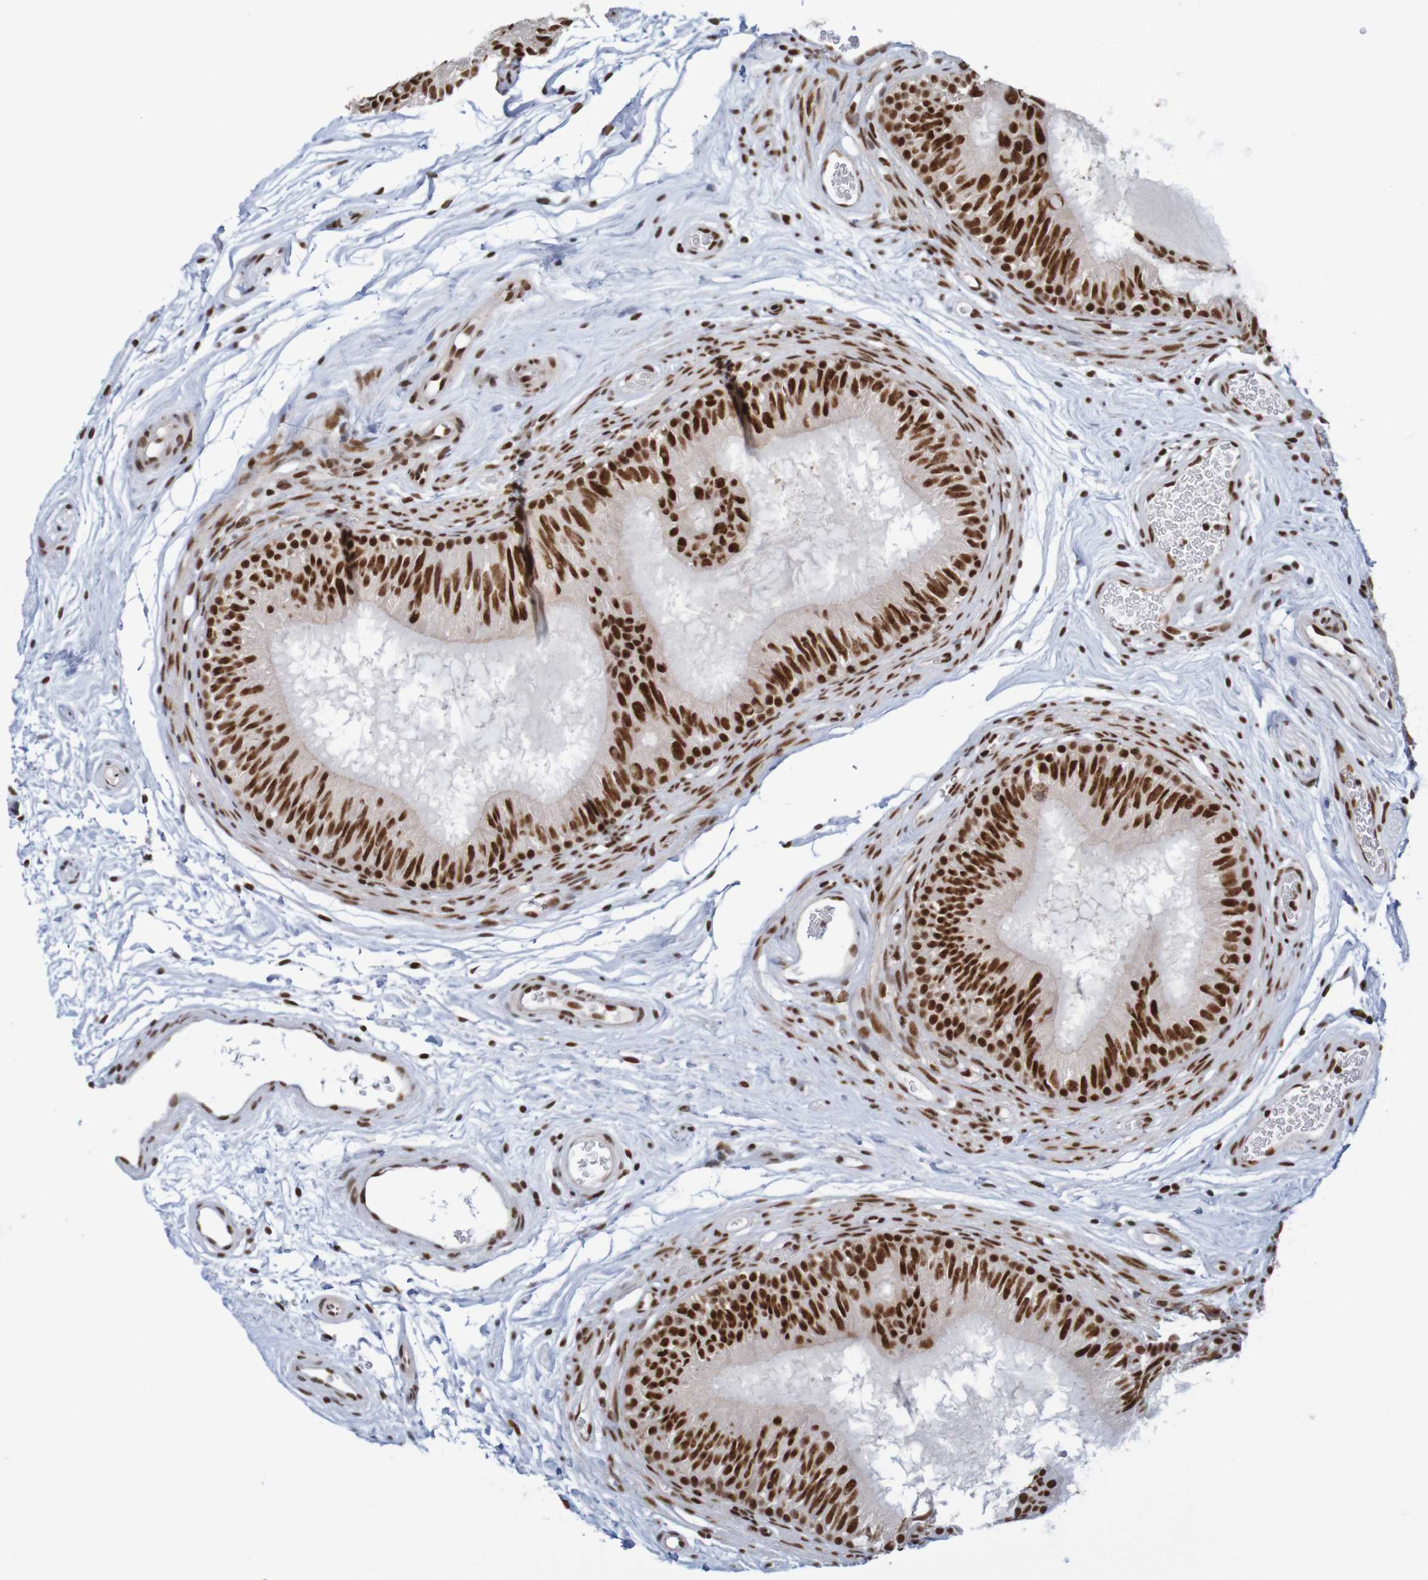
{"staining": {"intensity": "strong", "quantity": ">75%", "location": "nuclear"}, "tissue": "epididymis", "cell_type": "Glandular cells", "image_type": "normal", "snomed": [{"axis": "morphology", "description": "Normal tissue, NOS"}, {"axis": "topography", "description": "Epididymis"}], "caption": "A high amount of strong nuclear positivity is identified in approximately >75% of glandular cells in normal epididymis.", "gene": "THRAP3", "patient": {"sex": "male", "age": 36}}